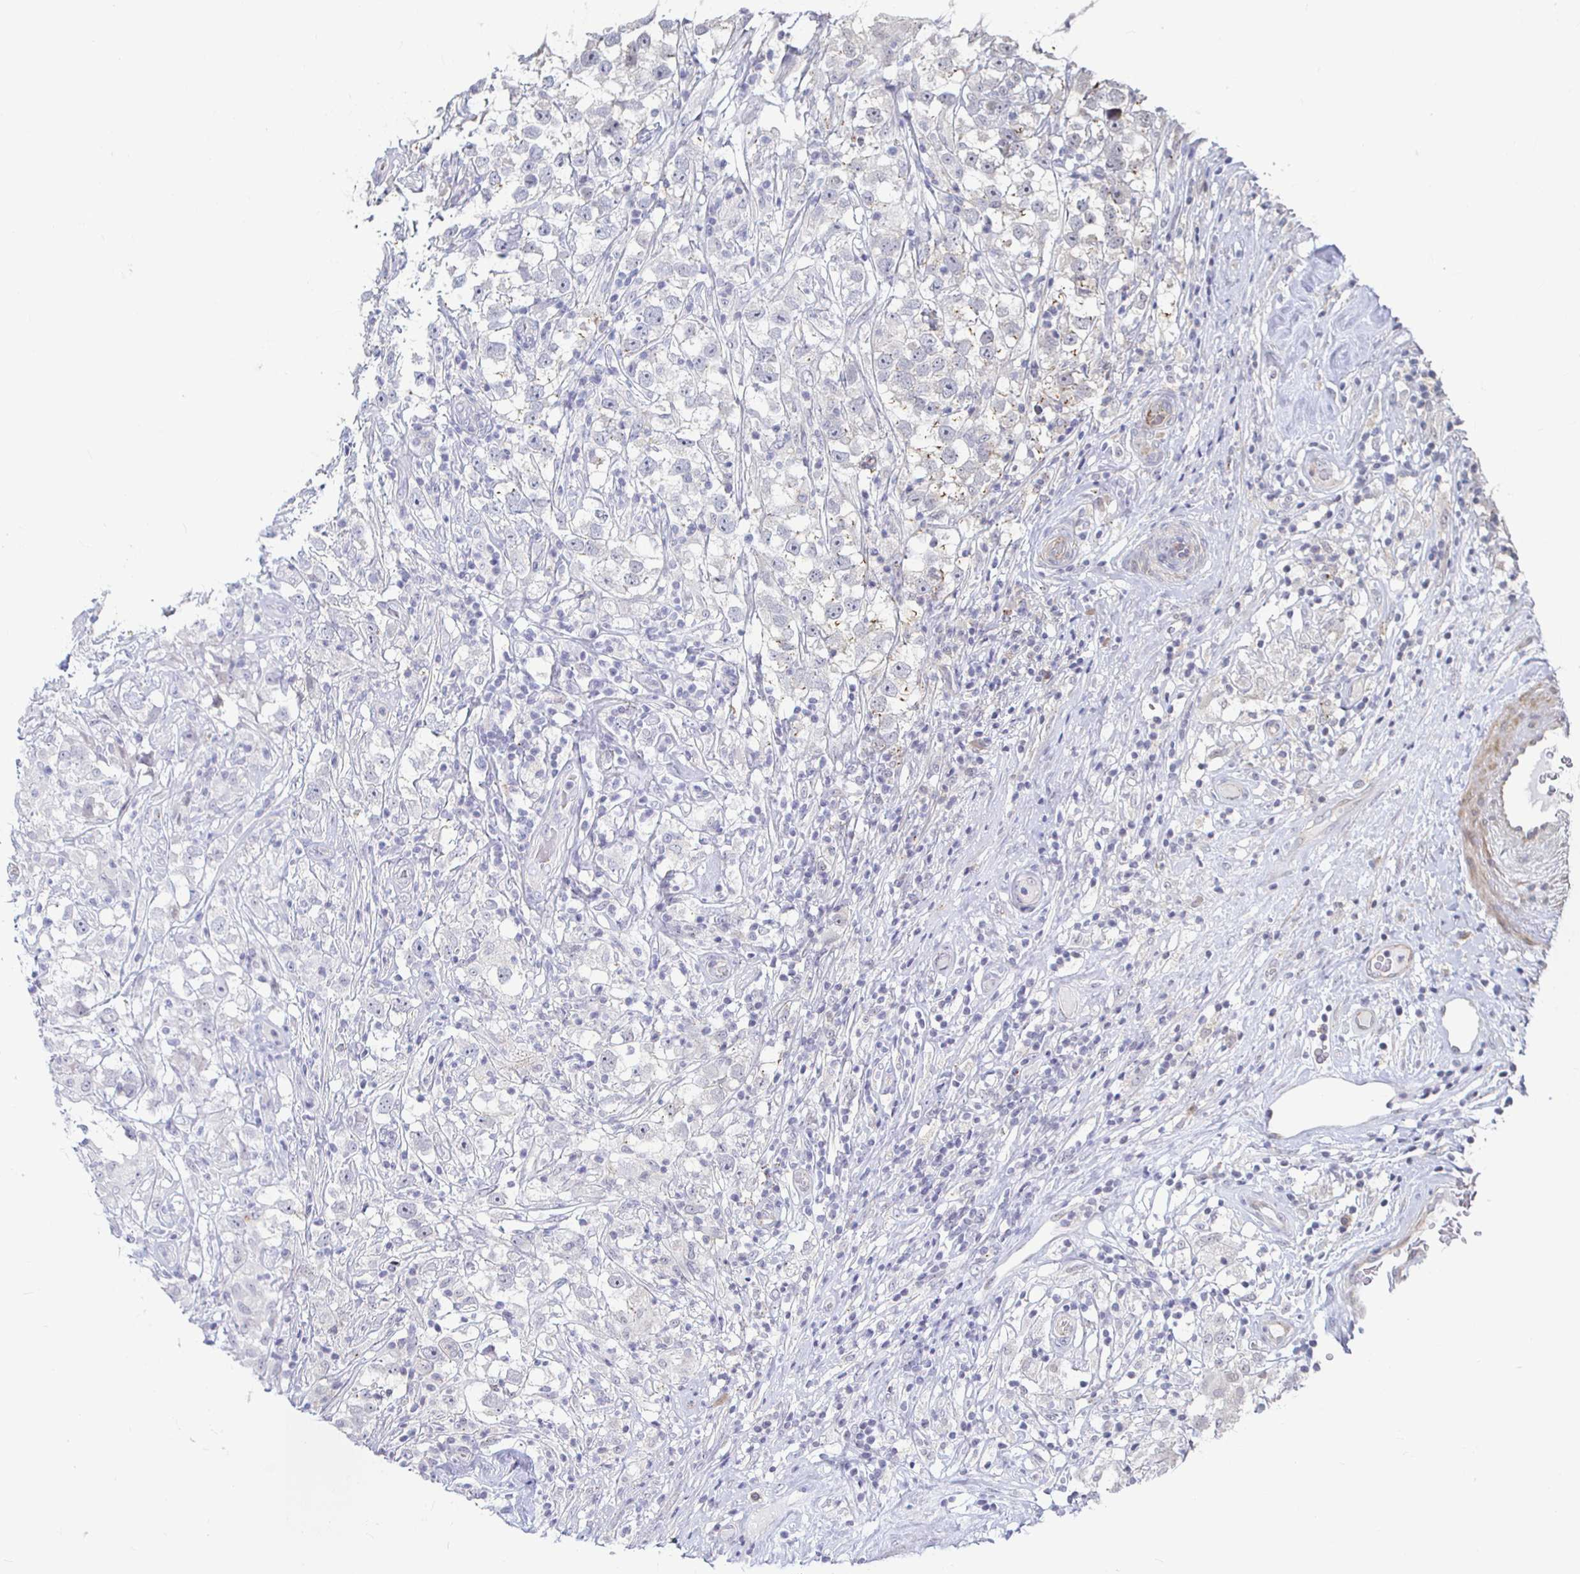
{"staining": {"intensity": "negative", "quantity": "none", "location": "none"}, "tissue": "testis cancer", "cell_type": "Tumor cells", "image_type": "cancer", "snomed": [{"axis": "morphology", "description": "Seminoma, NOS"}, {"axis": "topography", "description": "Testis"}], "caption": "This histopathology image is of testis cancer stained with IHC to label a protein in brown with the nuclei are counter-stained blue. There is no staining in tumor cells. (Brightfield microscopy of DAB IHC at high magnification).", "gene": "CAPN11", "patient": {"sex": "male", "age": 46}}